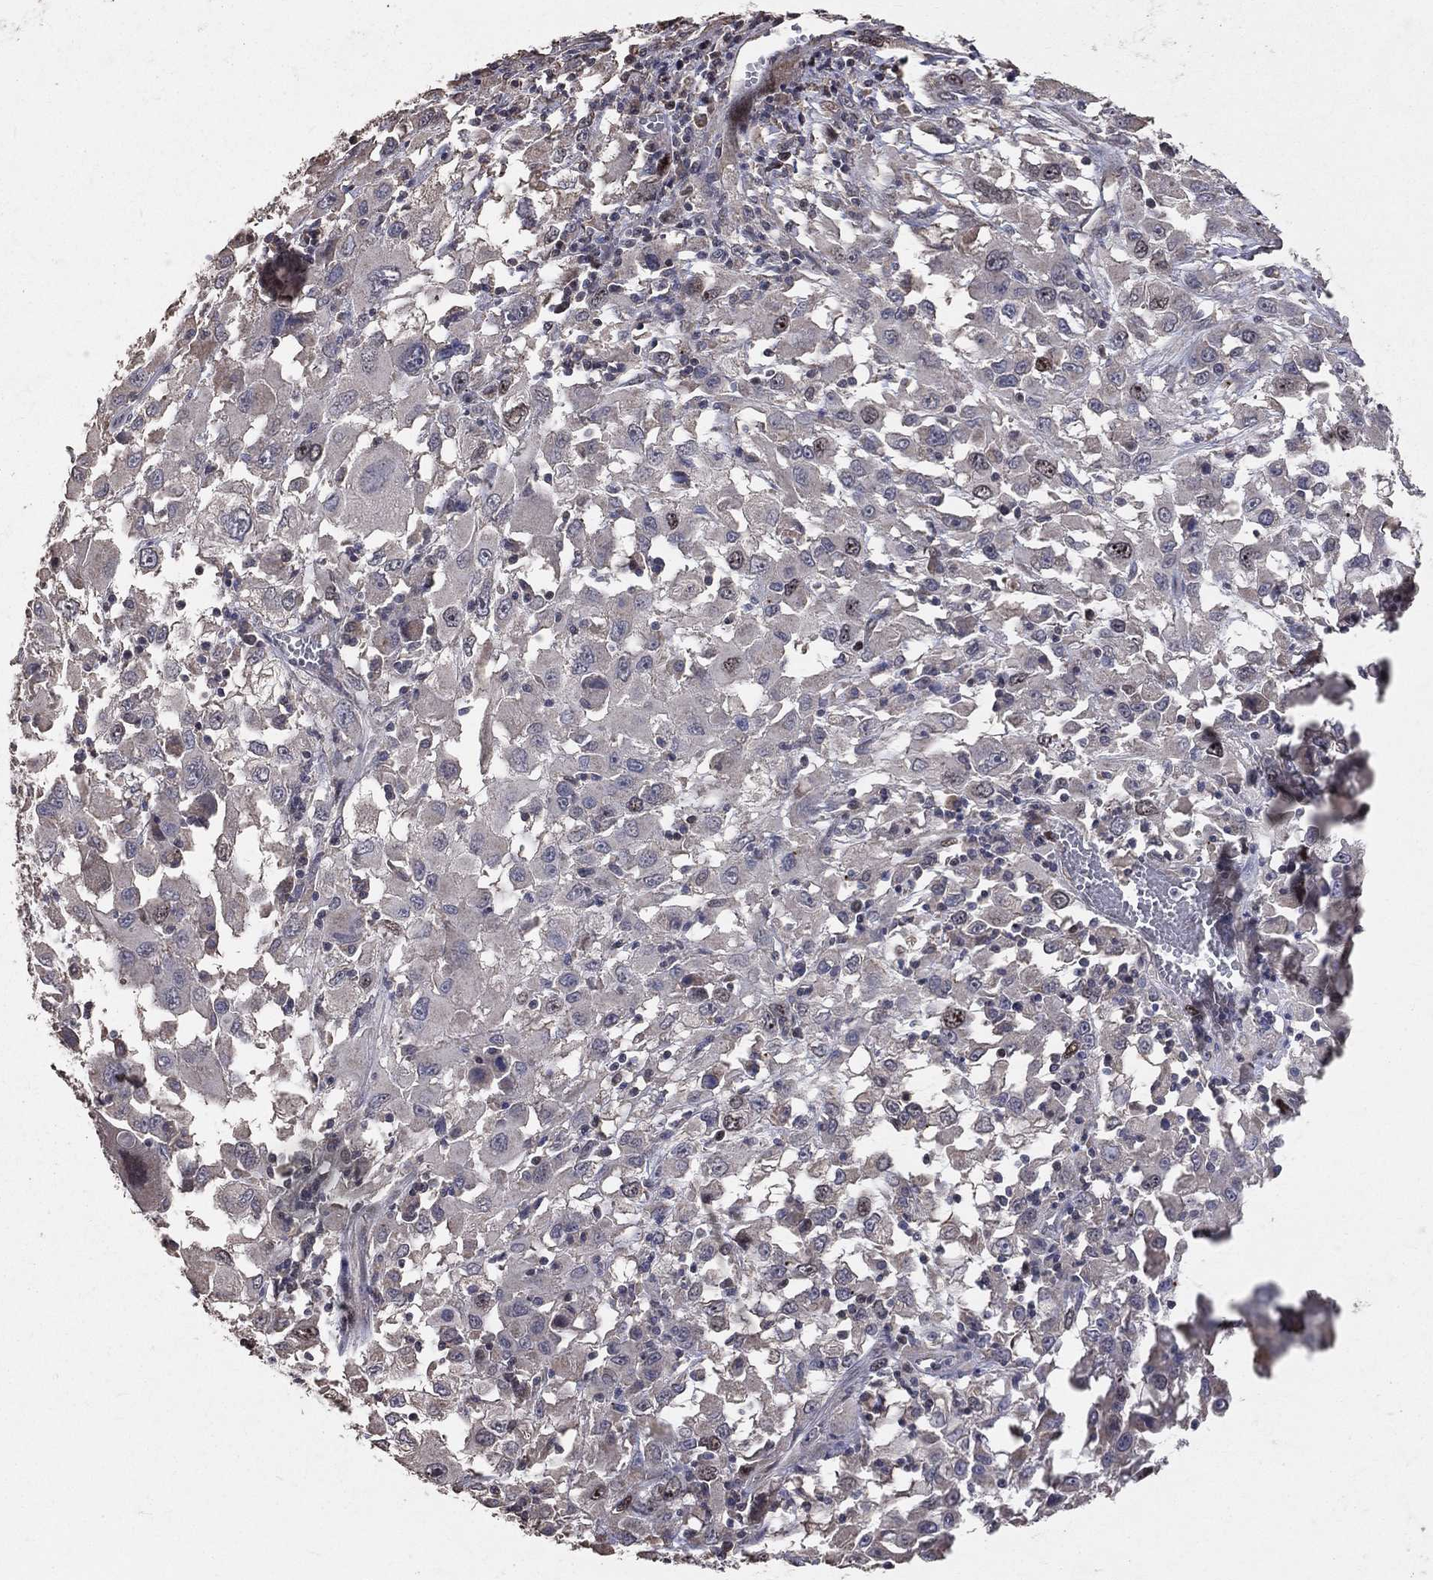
{"staining": {"intensity": "negative", "quantity": "none", "location": "none"}, "tissue": "melanoma", "cell_type": "Tumor cells", "image_type": "cancer", "snomed": [{"axis": "morphology", "description": "Malignant melanoma, Metastatic site"}, {"axis": "topography", "description": "Soft tissue"}], "caption": "The IHC micrograph has no significant positivity in tumor cells of melanoma tissue.", "gene": "LY6K", "patient": {"sex": "male", "age": 50}}